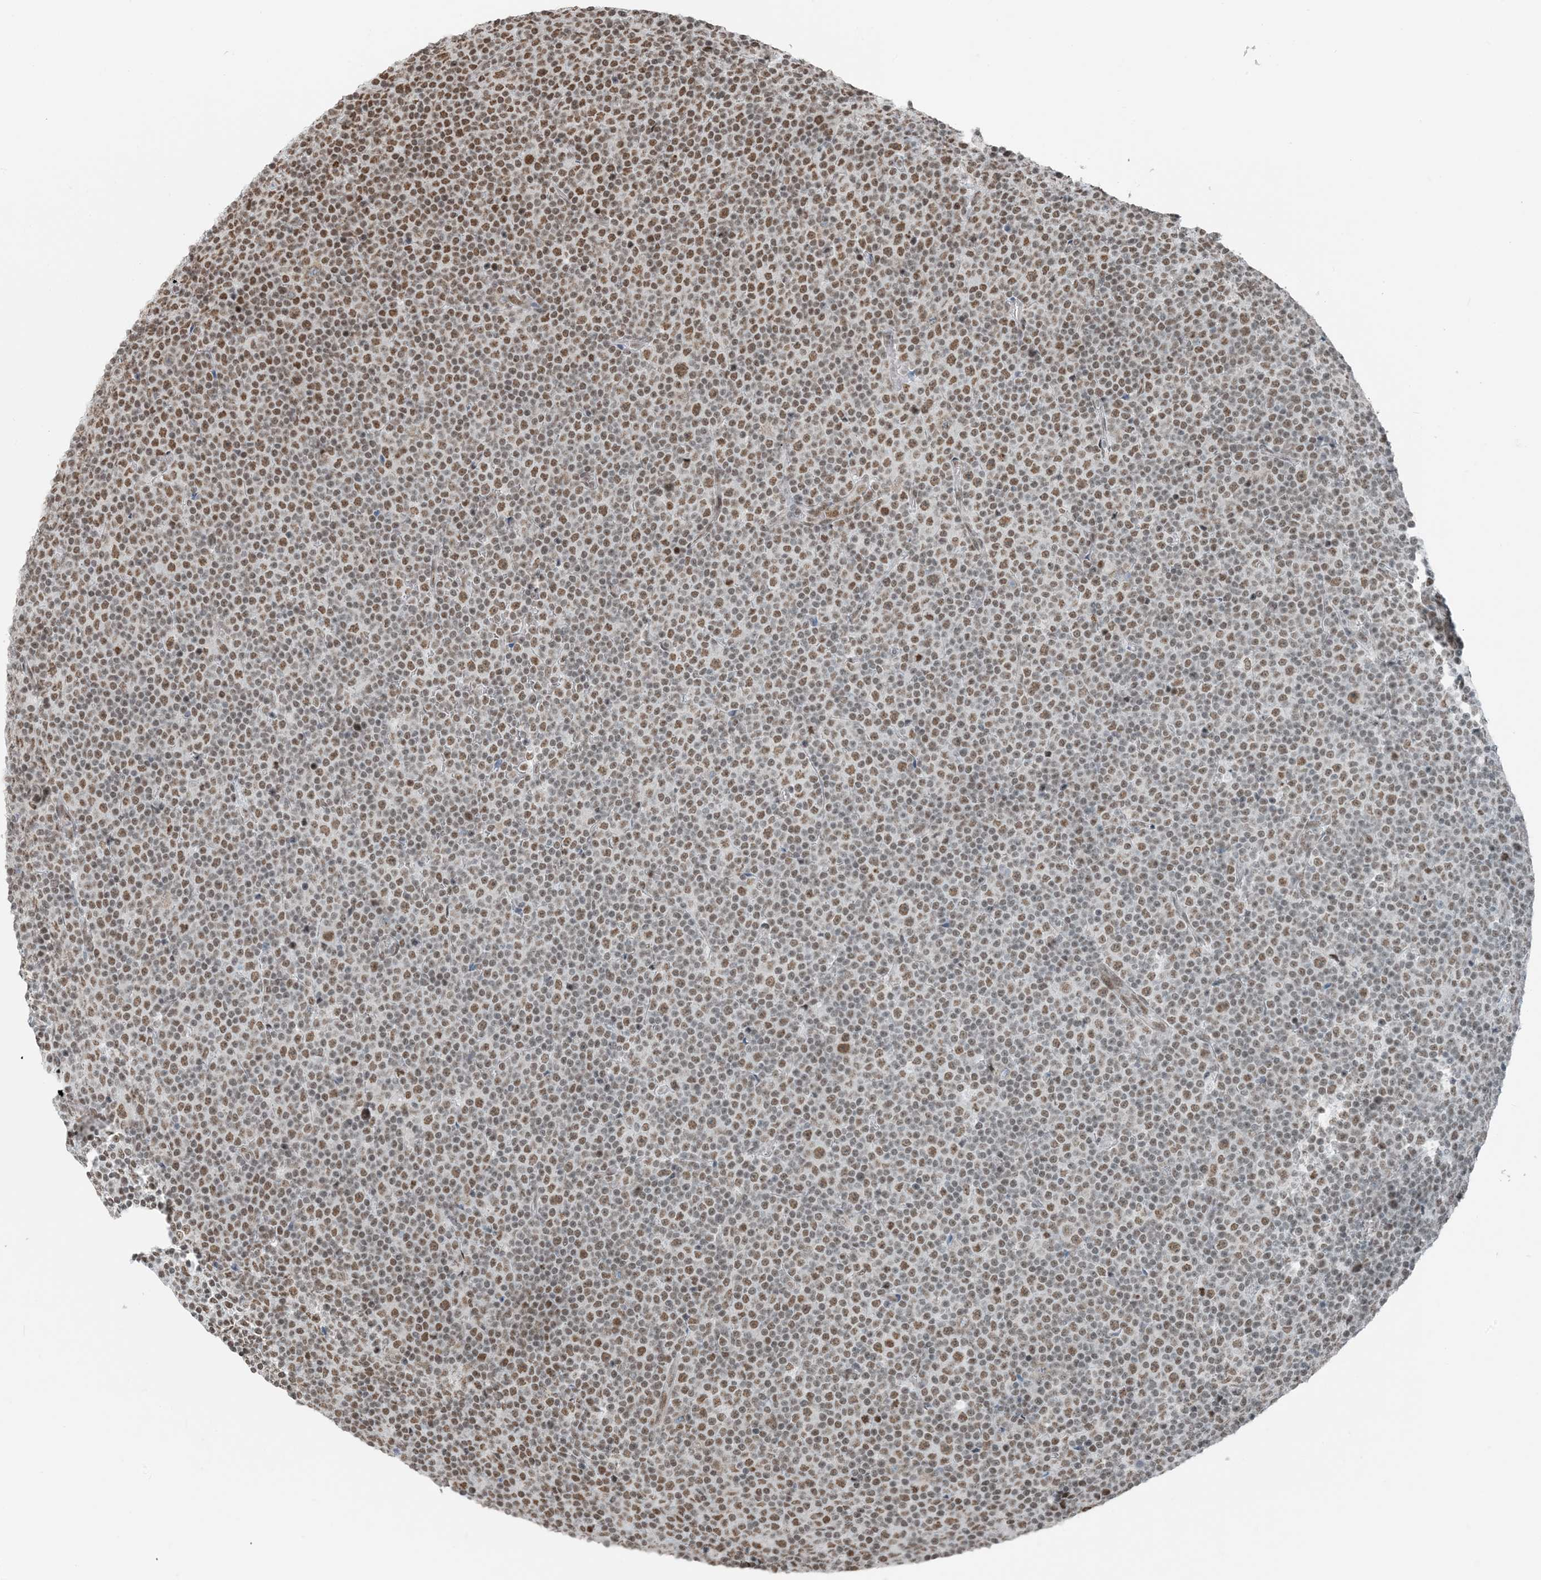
{"staining": {"intensity": "moderate", "quantity": ">75%", "location": "nuclear"}, "tissue": "lymphoma", "cell_type": "Tumor cells", "image_type": "cancer", "snomed": [{"axis": "morphology", "description": "Malignant lymphoma, non-Hodgkin's type, Low grade"}, {"axis": "topography", "description": "Lymph node"}], "caption": "Low-grade malignant lymphoma, non-Hodgkin's type stained with DAB (3,3'-diaminobenzidine) IHC demonstrates medium levels of moderate nuclear positivity in about >75% of tumor cells.", "gene": "ZNF500", "patient": {"sex": "female", "age": 67}}